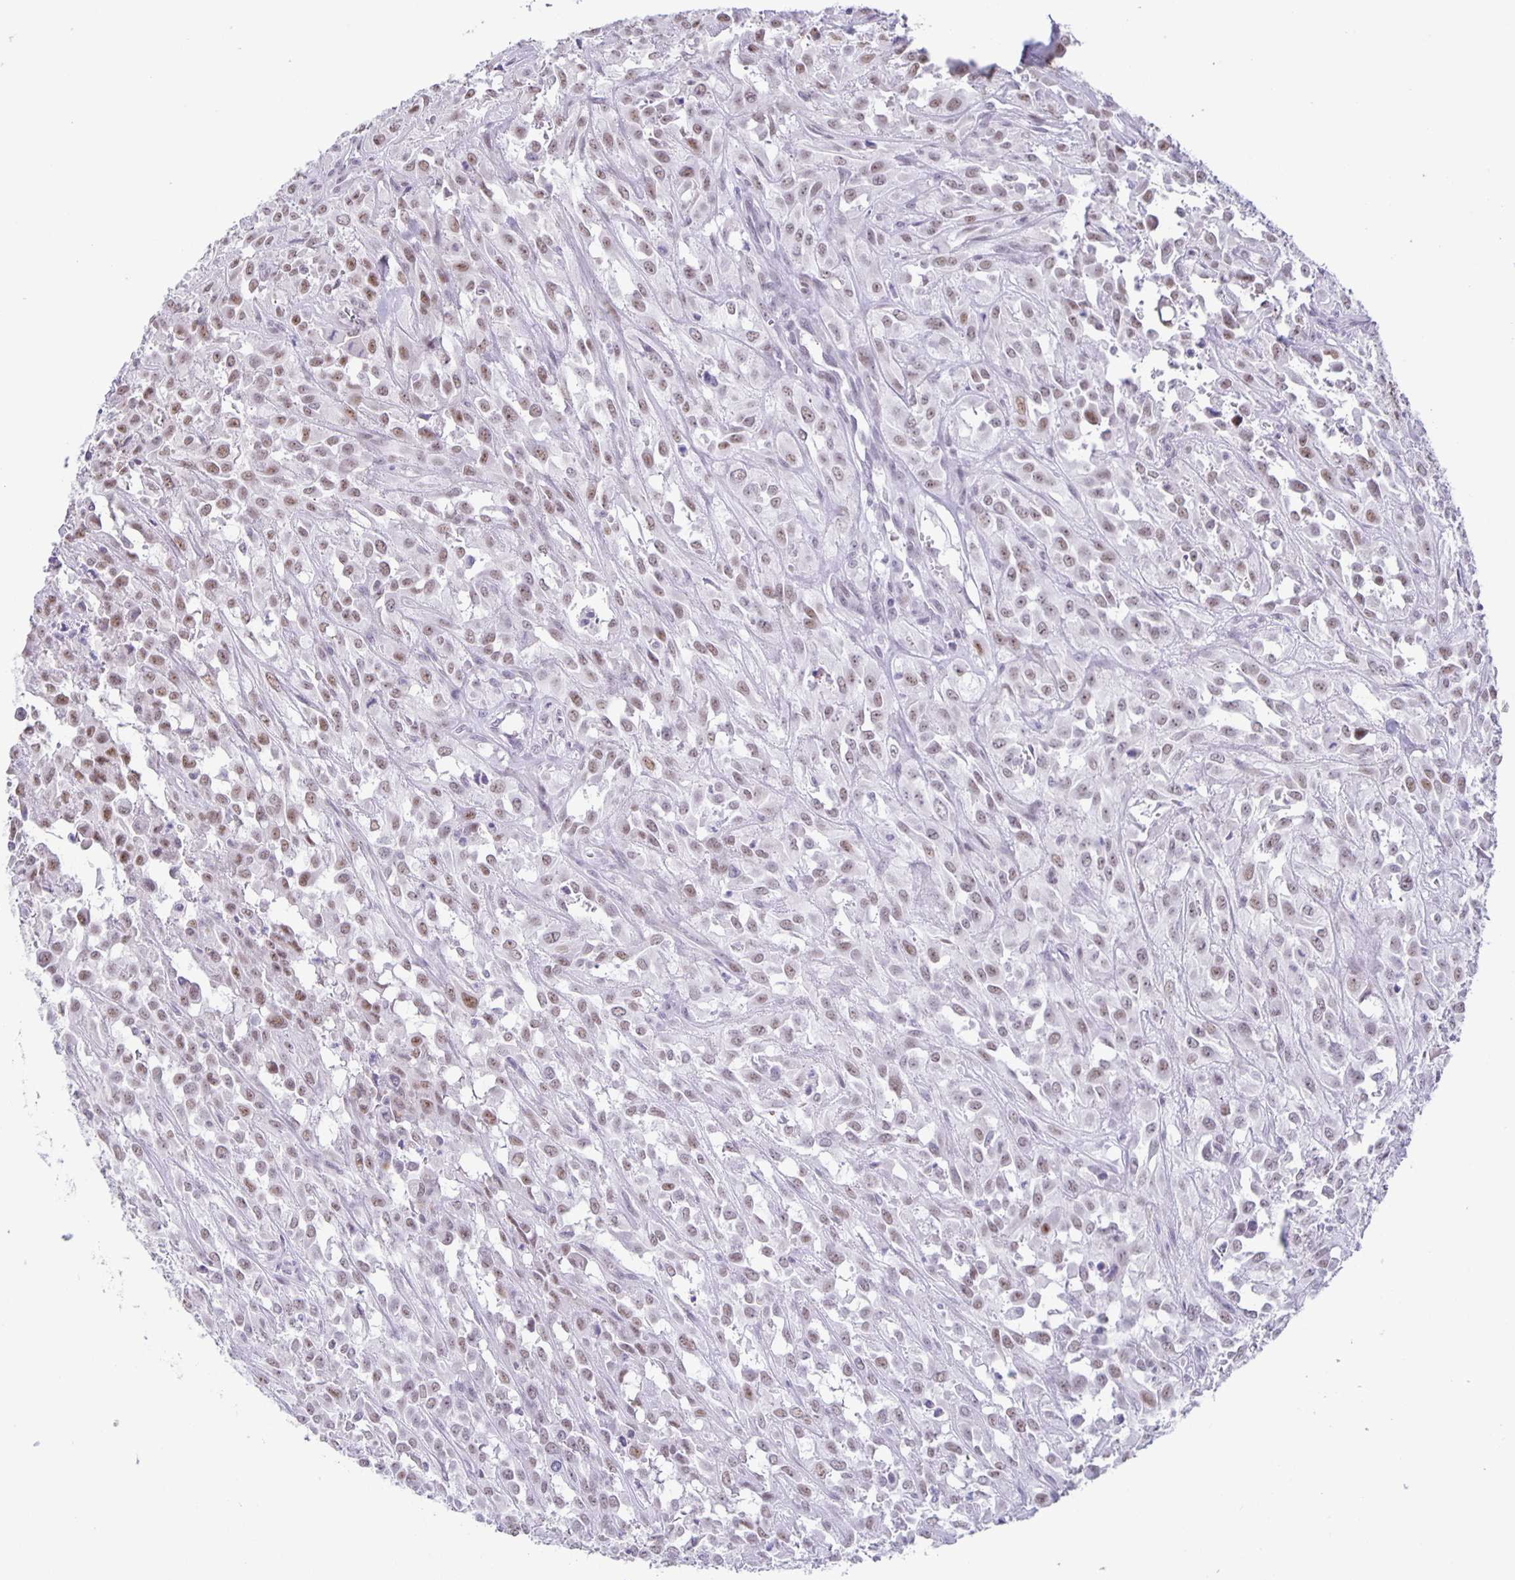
{"staining": {"intensity": "weak", "quantity": ">75%", "location": "nuclear"}, "tissue": "urothelial cancer", "cell_type": "Tumor cells", "image_type": "cancer", "snomed": [{"axis": "morphology", "description": "Urothelial carcinoma, High grade"}, {"axis": "topography", "description": "Urinary bladder"}], "caption": "High-grade urothelial carcinoma stained for a protein (brown) displays weak nuclear positive expression in about >75% of tumor cells.", "gene": "PHRF1", "patient": {"sex": "male", "age": 67}}